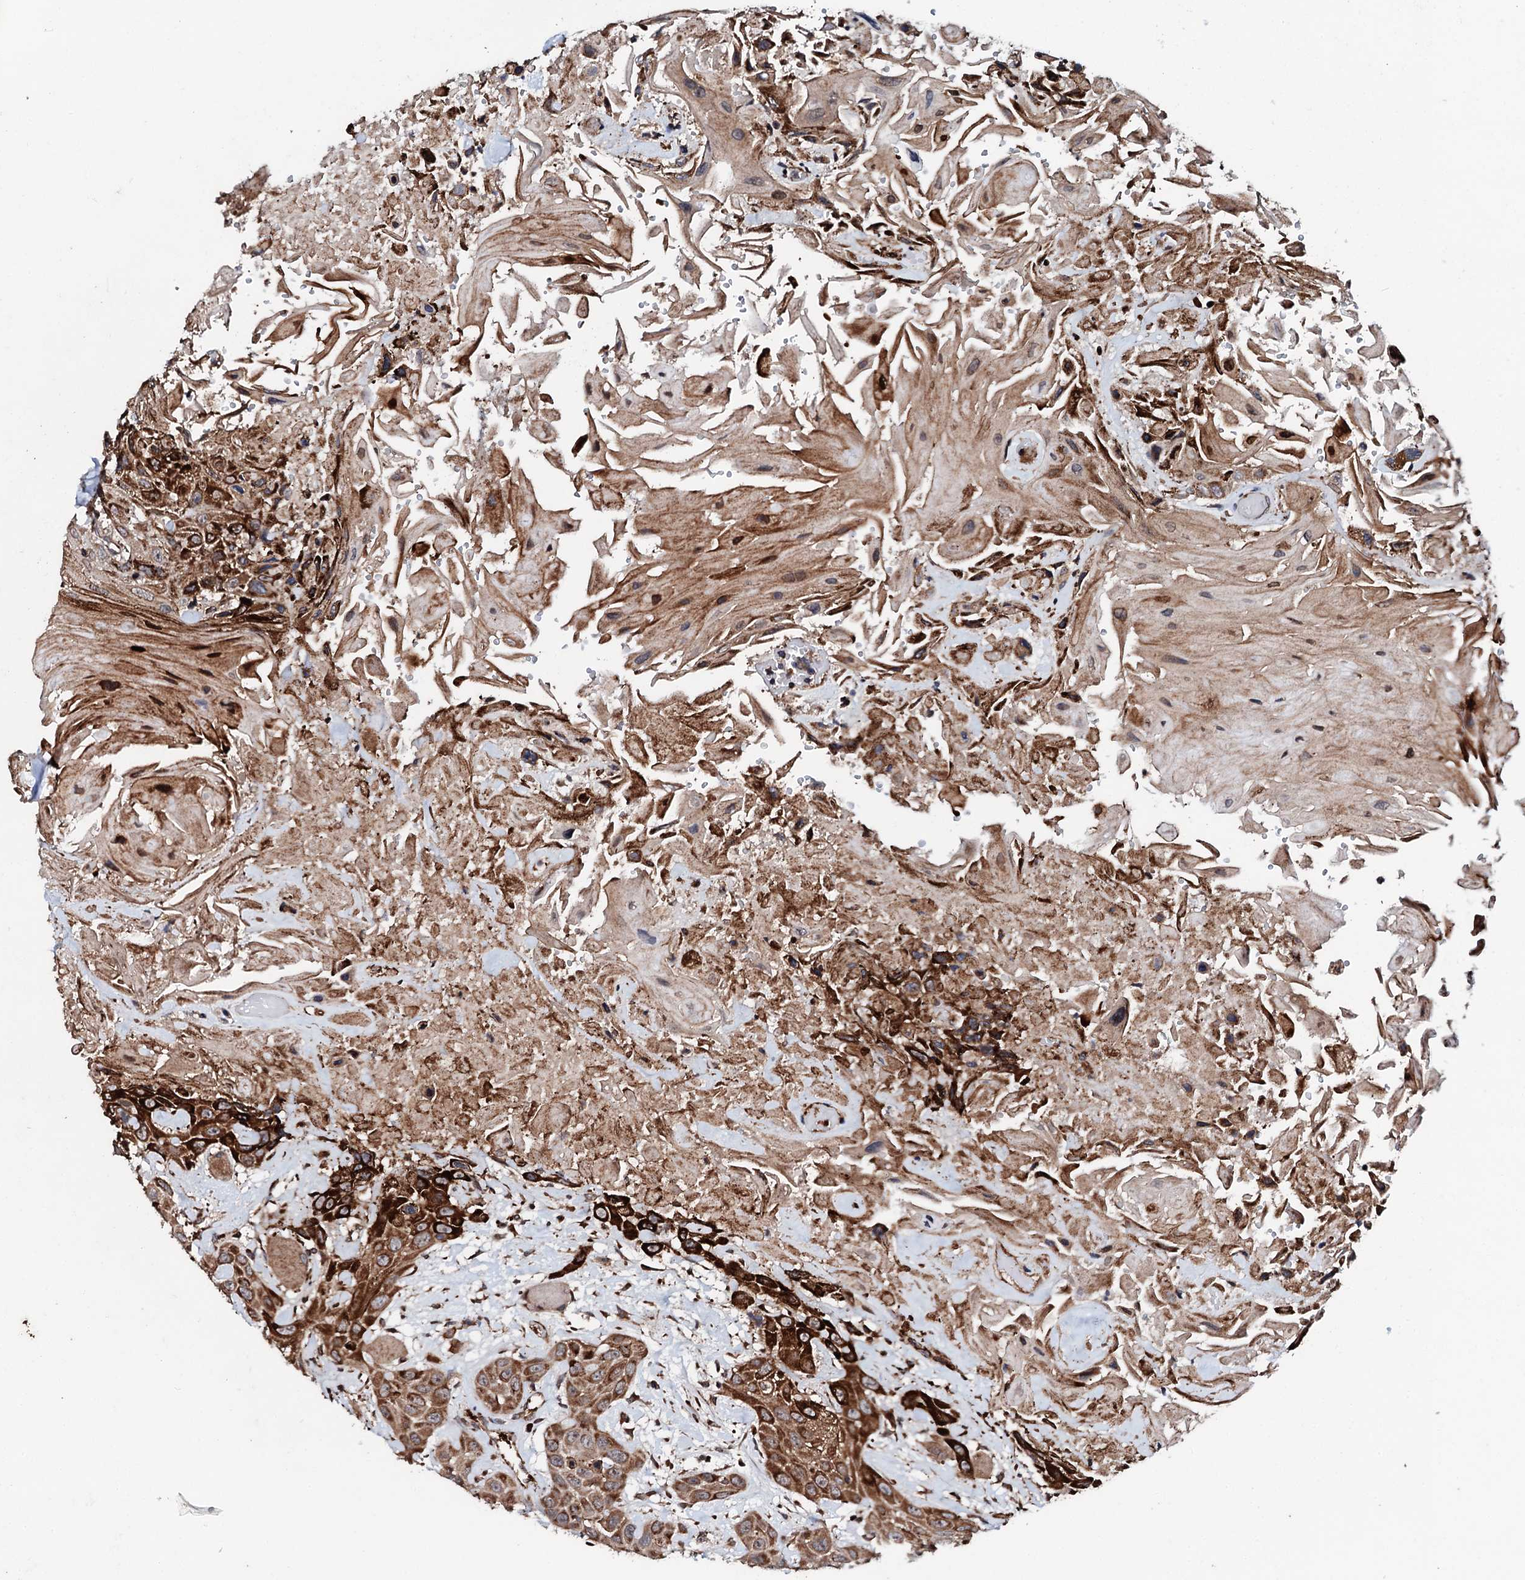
{"staining": {"intensity": "strong", "quantity": ">75%", "location": "cytoplasmic/membranous"}, "tissue": "head and neck cancer", "cell_type": "Tumor cells", "image_type": "cancer", "snomed": [{"axis": "morphology", "description": "Squamous cell carcinoma, NOS"}, {"axis": "topography", "description": "Head-Neck"}], "caption": "Immunohistochemistry staining of squamous cell carcinoma (head and neck), which reveals high levels of strong cytoplasmic/membranous staining in about >75% of tumor cells indicating strong cytoplasmic/membranous protein staining. The staining was performed using DAB (brown) for protein detection and nuclei were counterstained in hematoxylin (blue).", "gene": "SDHAF2", "patient": {"sex": "male", "age": 81}}